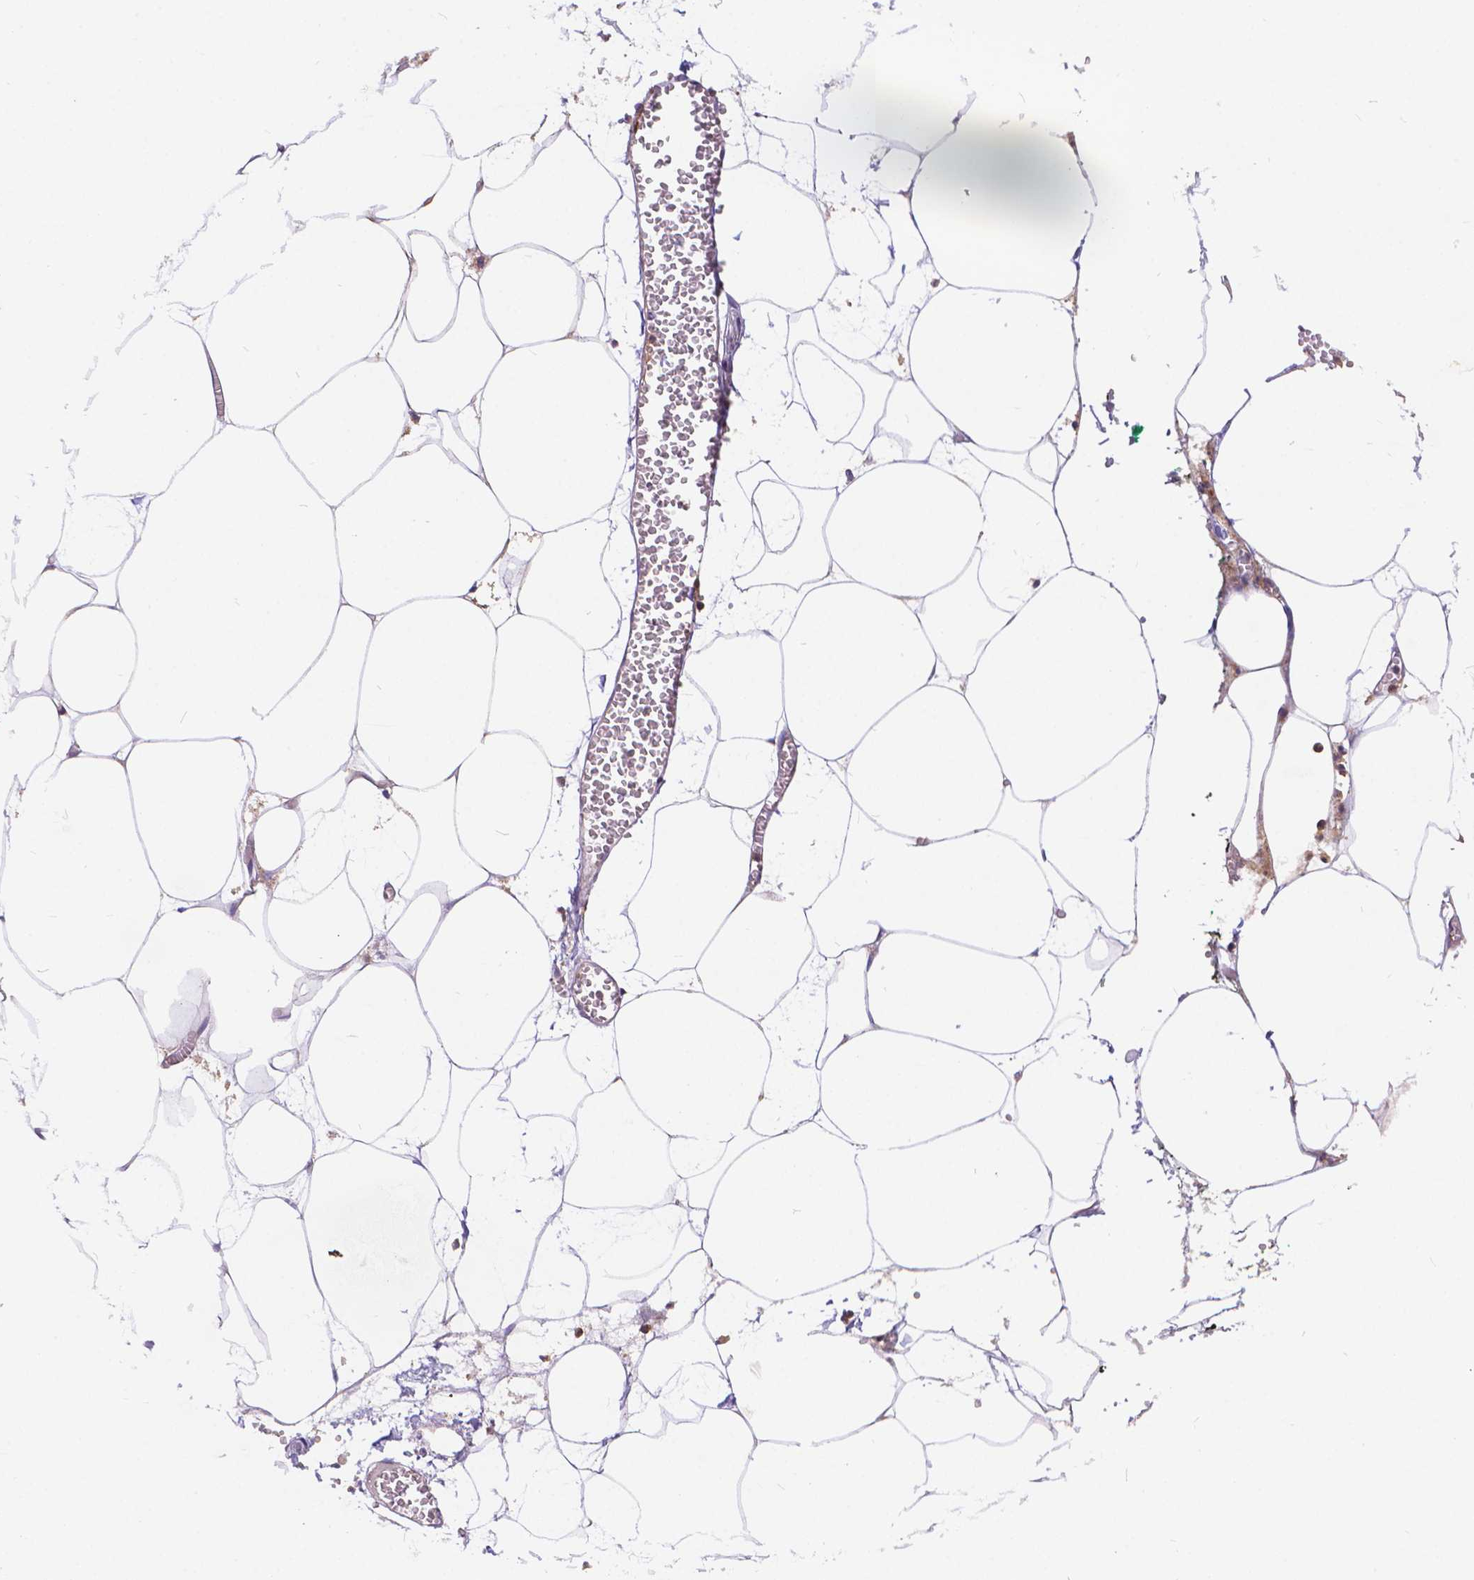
{"staining": {"intensity": "weak", "quantity": ">75%", "location": "cytoplasmic/membranous"}, "tissue": "adipose tissue", "cell_type": "Adipocytes", "image_type": "normal", "snomed": [{"axis": "morphology", "description": "Normal tissue, NOS"}, {"axis": "topography", "description": "Adipose tissue"}, {"axis": "topography", "description": "Pancreas"}, {"axis": "topography", "description": "Peripheral nerve tissue"}], "caption": "Brown immunohistochemical staining in benign adipose tissue reveals weak cytoplasmic/membranous expression in about >75% of adipocytes.", "gene": "ARAP1", "patient": {"sex": "female", "age": 58}}